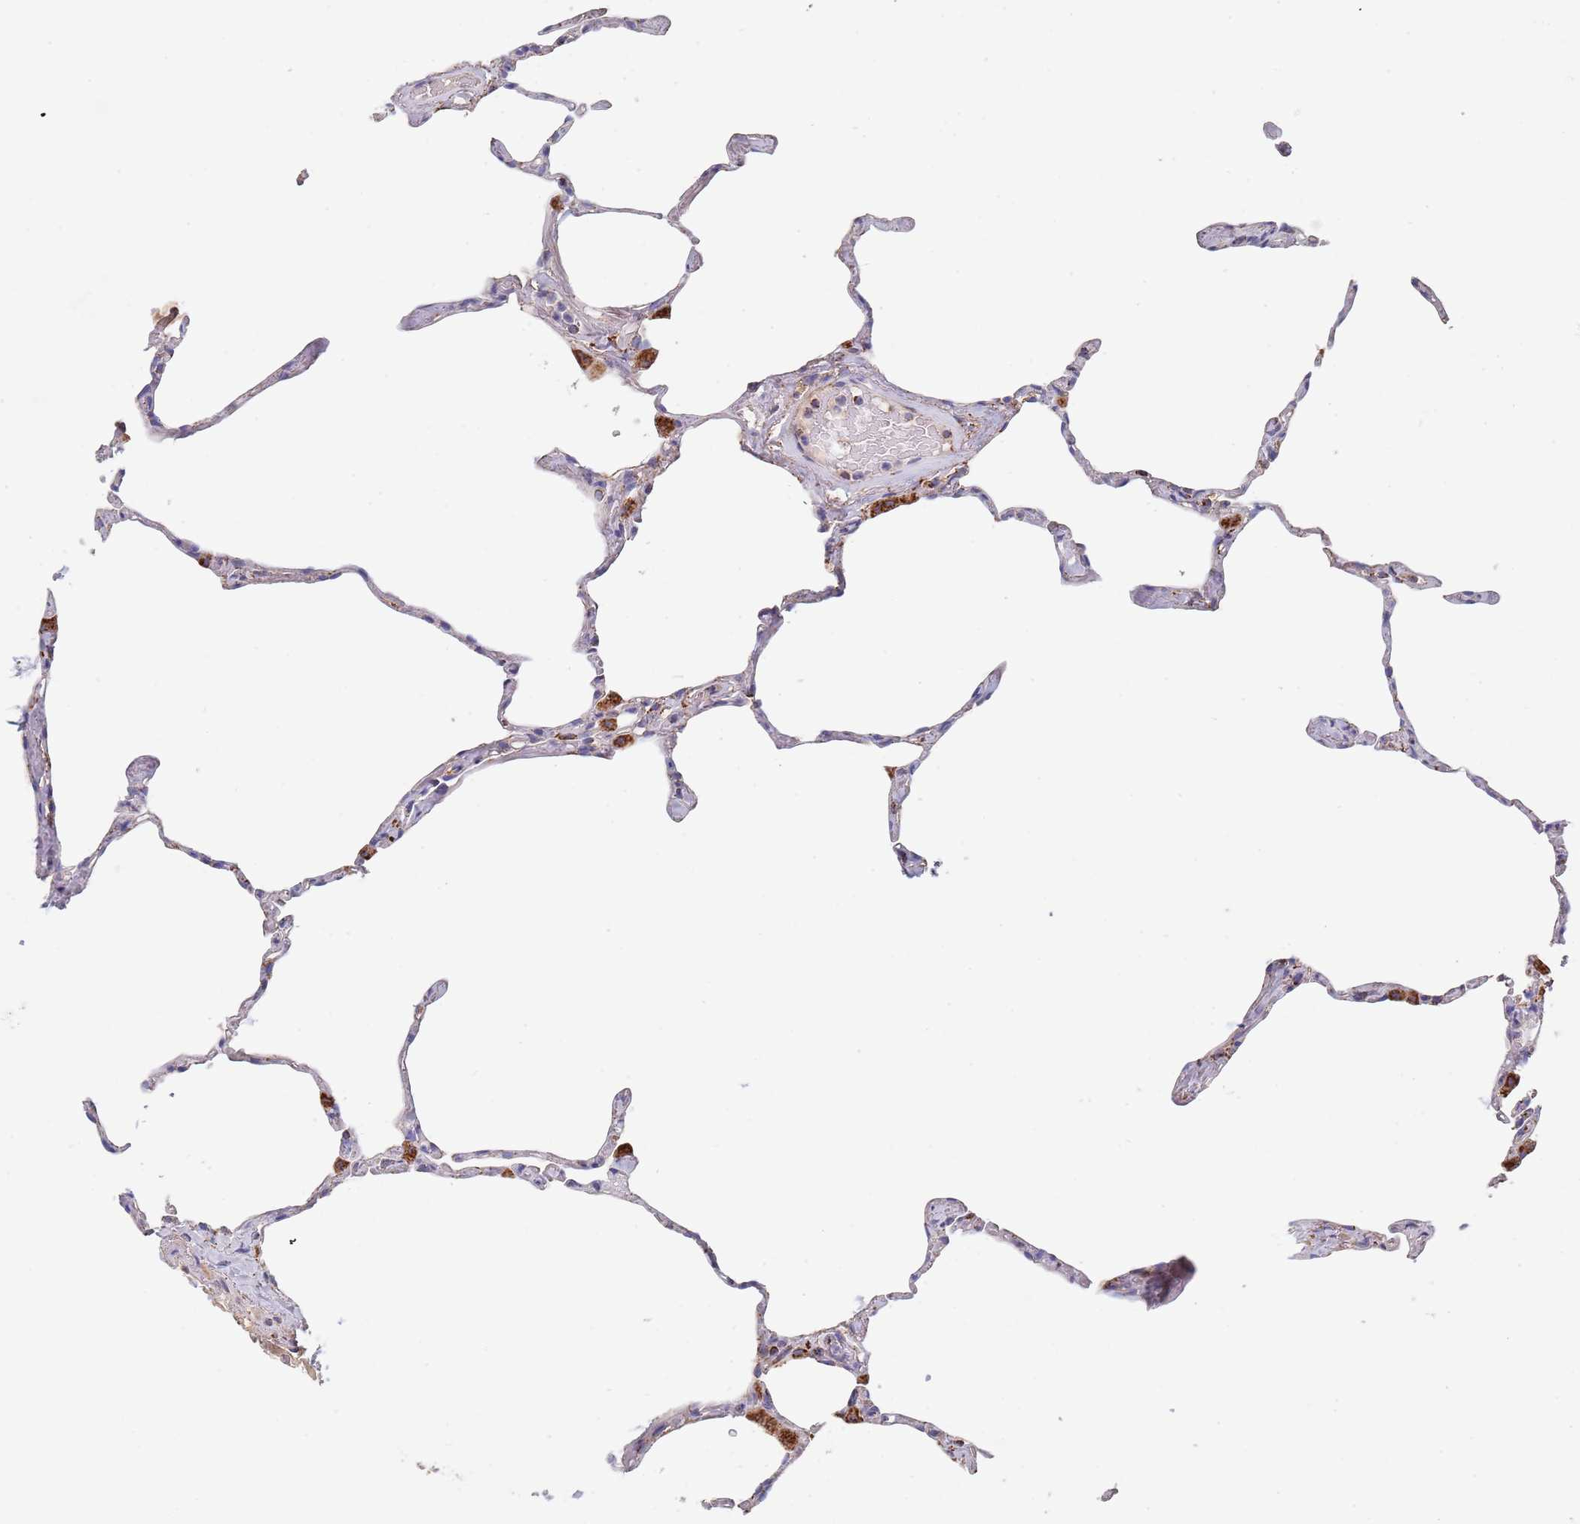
{"staining": {"intensity": "strong", "quantity": "<25%", "location": "cytoplasmic/membranous"}, "tissue": "lung", "cell_type": "Alveolar cells", "image_type": "normal", "snomed": [{"axis": "morphology", "description": "Normal tissue, NOS"}, {"axis": "topography", "description": "Lung"}], "caption": "IHC of normal human lung displays medium levels of strong cytoplasmic/membranous positivity in approximately <25% of alveolar cells. The staining is performed using DAB brown chromogen to label protein expression. The nuclei are counter-stained blue using hematoxylin.", "gene": "PGP", "patient": {"sex": "male", "age": 65}}